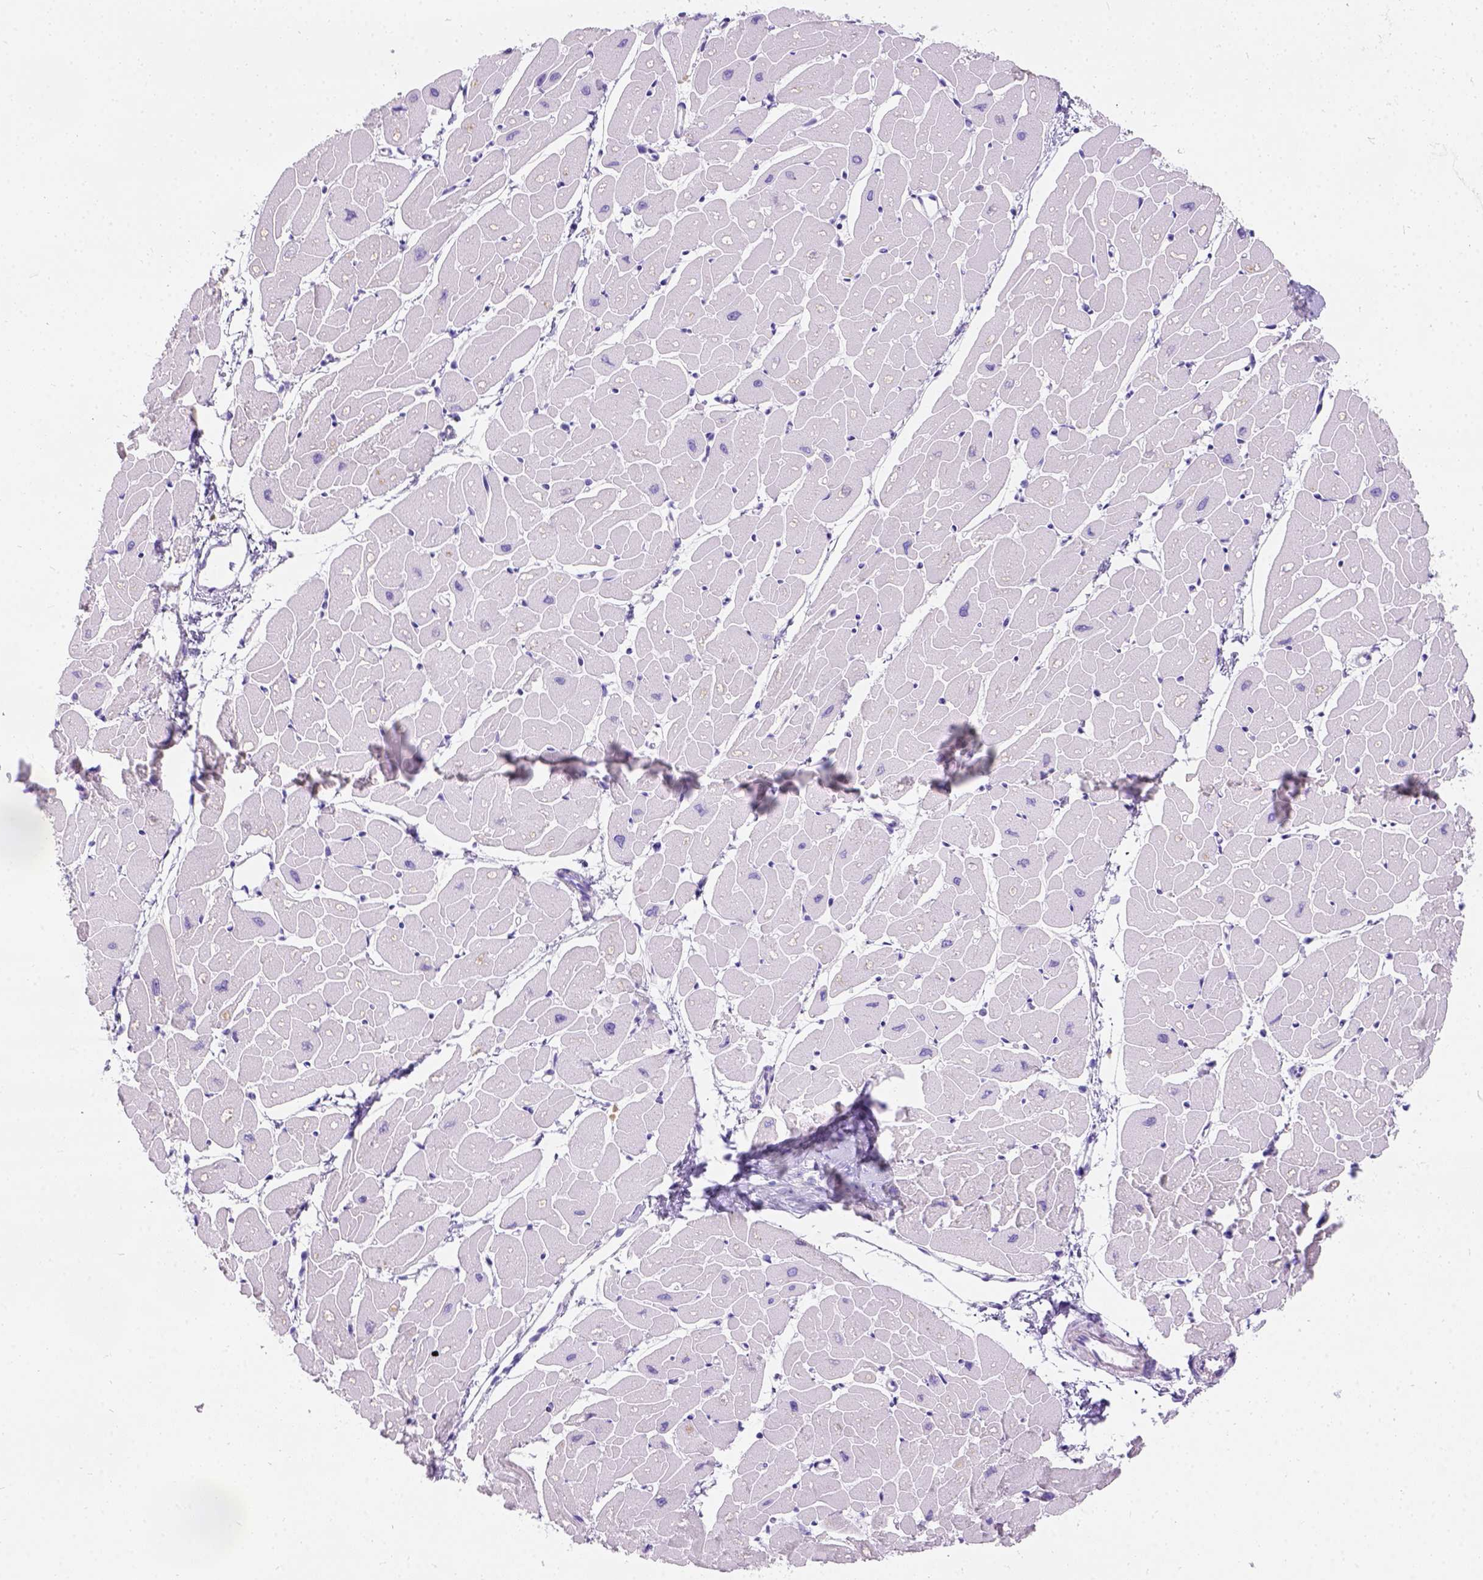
{"staining": {"intensity": "negative", "quantity": "none", "location": "none"}, "tissue": "heart muscle", "cell_type": "Cardiomyocytes", "image_type": "normal", "snomed": [{"axis": "morphology", "description": "Normal tissue, NOS"}, {"axis": "topography", "description": "Heart"}], "caption": "This is a micrograph of immunohistochemistry (IHC) staining of normal heart muscle, which shows no expression in cardiomyocytes.", "gene": "PHF7", "patient": {"sex": "male", "age": 57}}